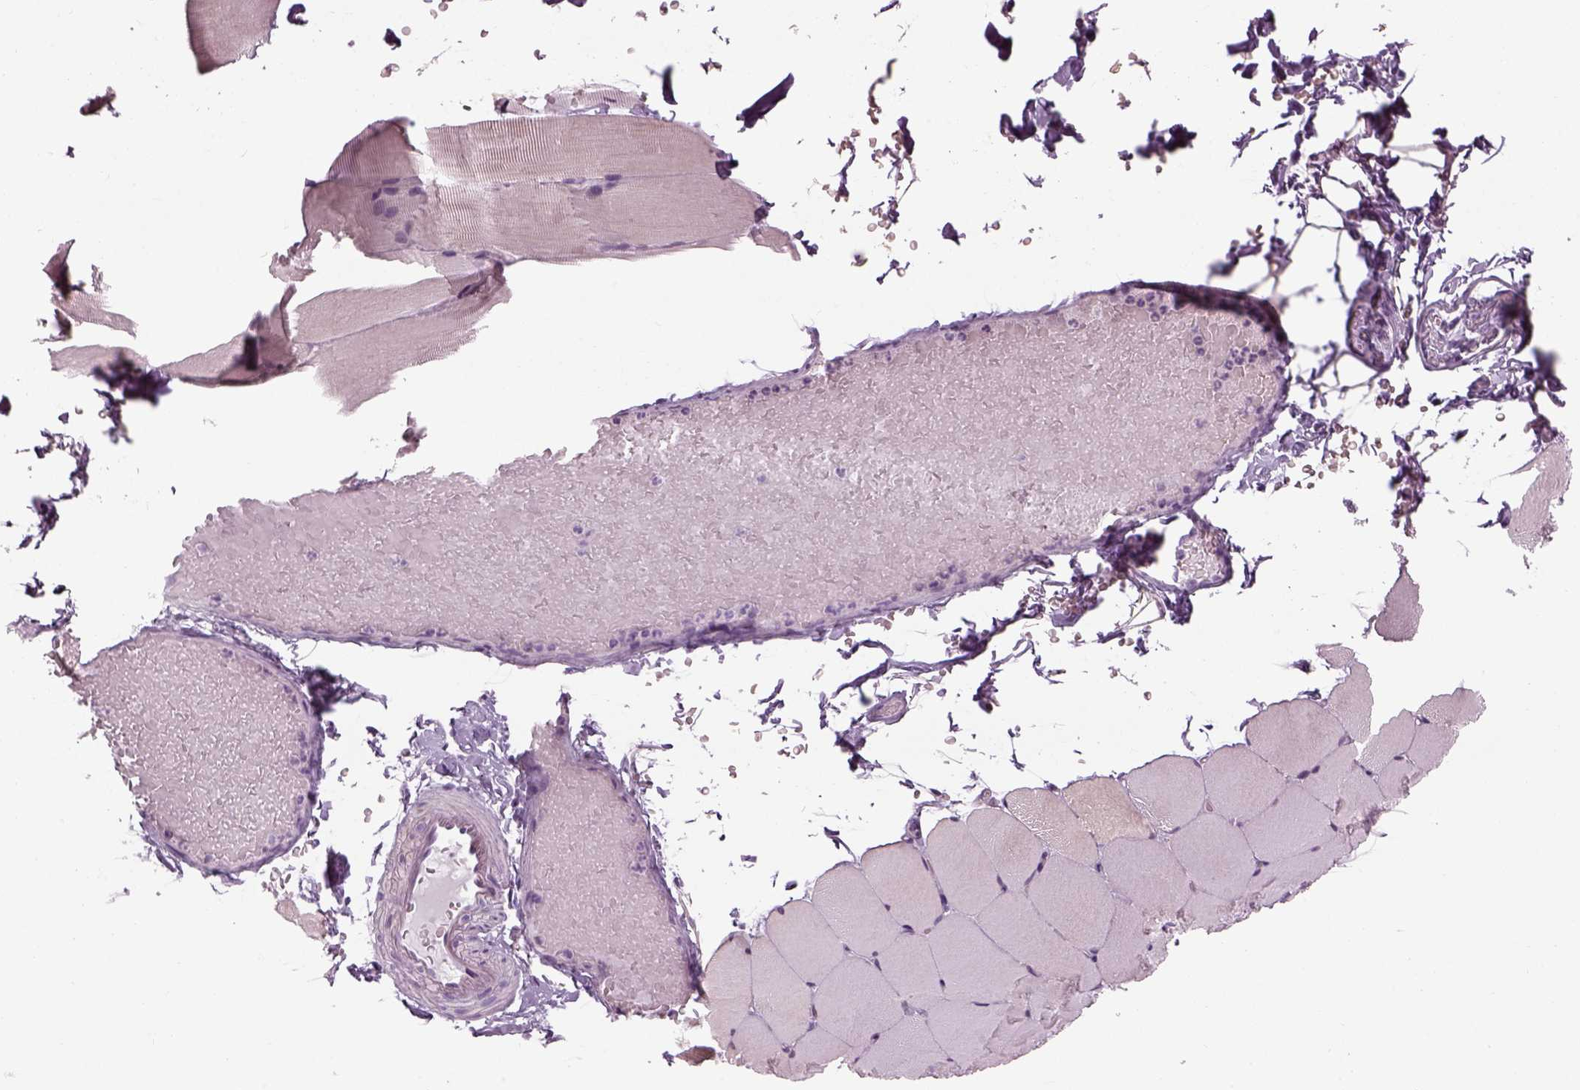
{"staining": {"intensity": "negative", "quantity": "none", "location": "none"}, "tissue": "skeletal muscle", "cell_type": "Myocytes", "image_type": "normal", "snomed": [{"axis": "morphology", "description": "Normal tissue, NOS"}, {"axis": "topography", "description": "Skeletal muscle"}], "caption": "Immunohistochemistry image of normal skeletal muscle: human skeletal muscle stained with DAB (3,3'-diaminobenzidine) displays no significant protein staining in myocytes. (DAB (3,3'-diaminobenzidine) immunohistochemistry, high magnification).", "gene": "LRRIQ3", "patient": {"sex": "female", "age": 37}}